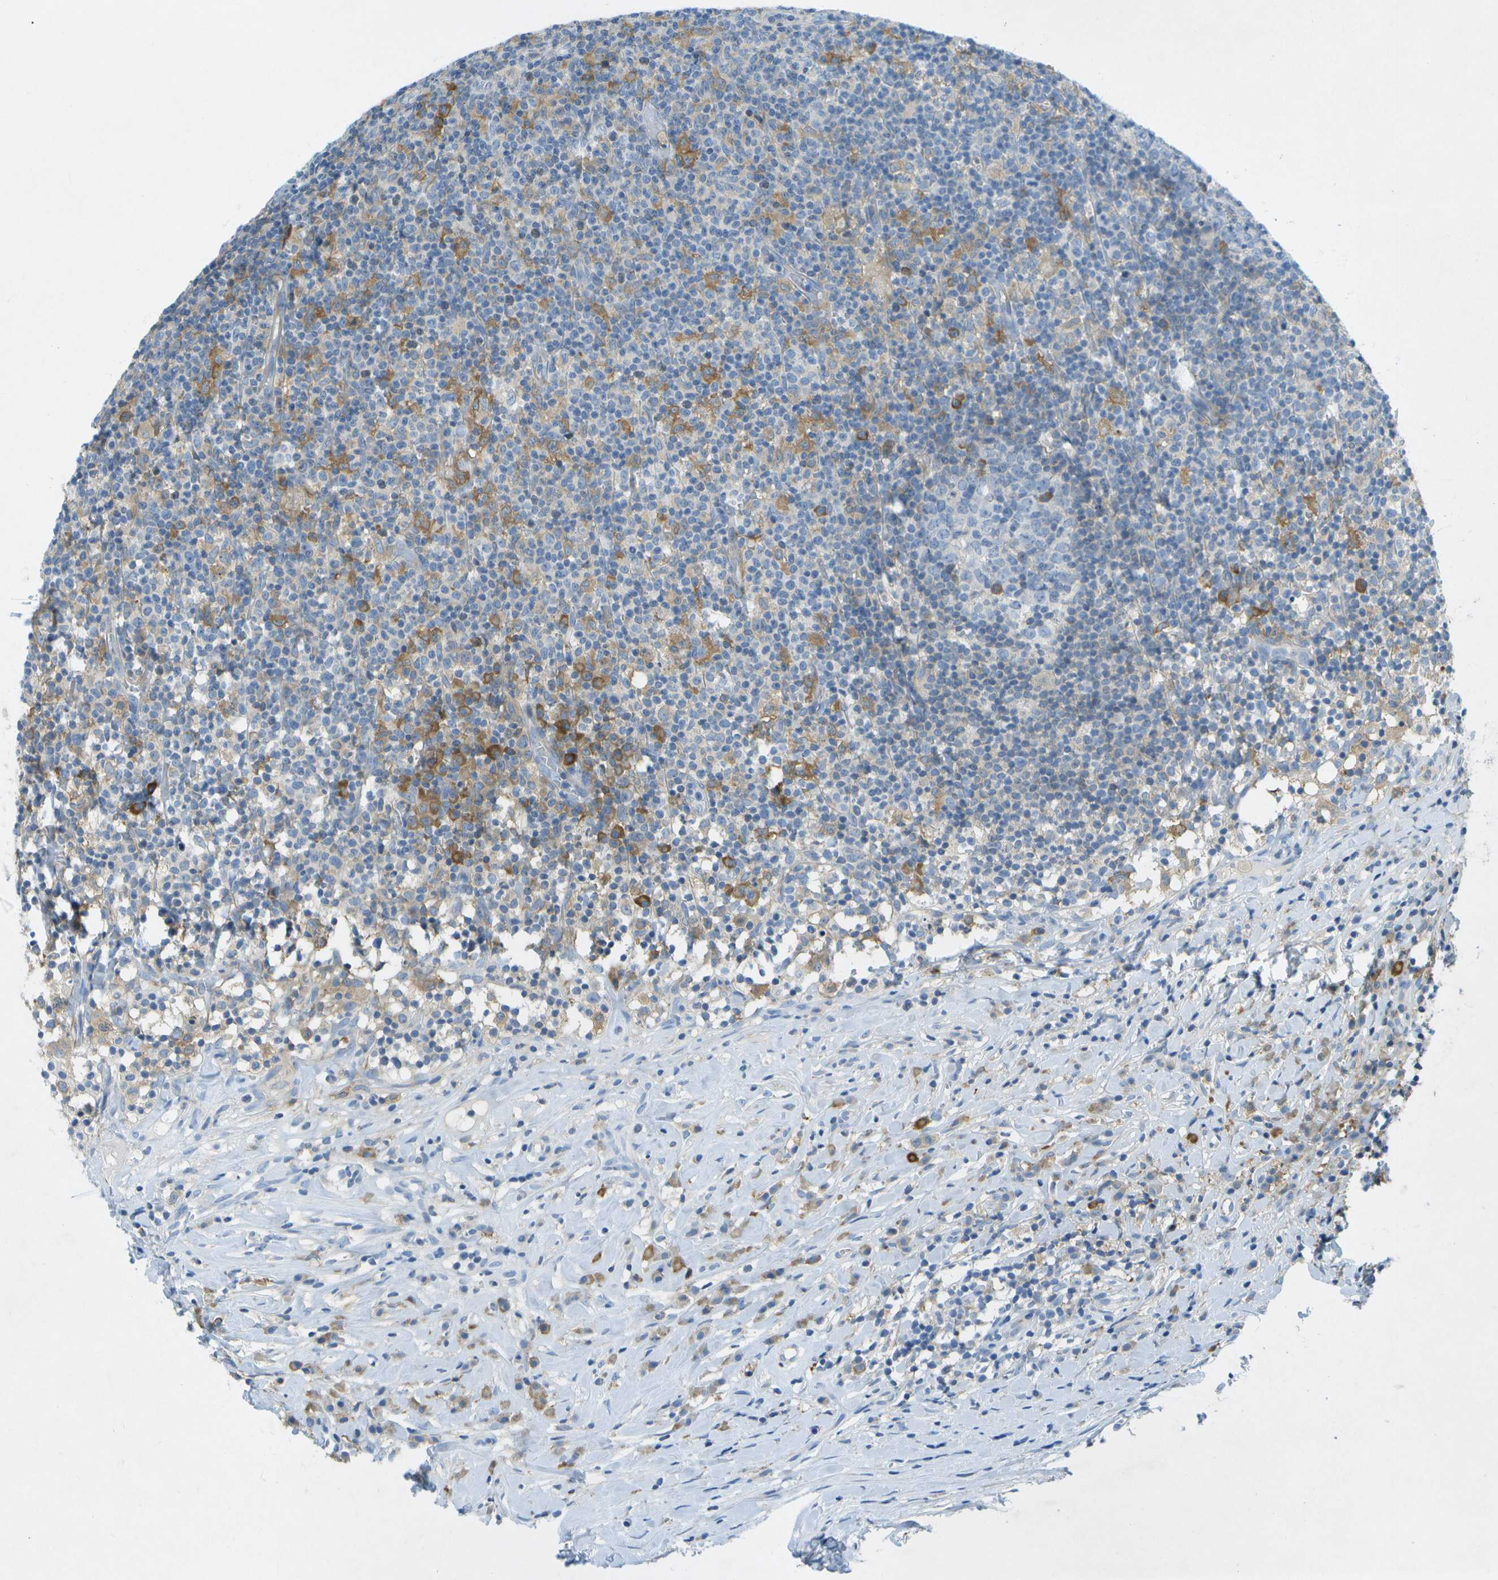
{"staining": {"intensity": "weak", "quantity": "<25%", "location": "cytoplasmic/membranous"}, "tissue": "lymph node", "cell_type": "Germinal center cells", "image_type": "normal", "snomed": [{"axis": "morphology", "description": "Normal tissue, NOS"}, {"axis": "morphology", "description": "Inflammation, NOS"}, {"axis": "topography", "description": "Lymph node"}], "caption": "Protein analysis of unremarkable lymph node exhibits no significant positivity in germinal center cells. (Brightfield microscopy of DAB (3,3'-diaminobenzidine) IHC at high magnification).", "gene": "WNK2", "patient": {"sex": "male", "age": 55}}